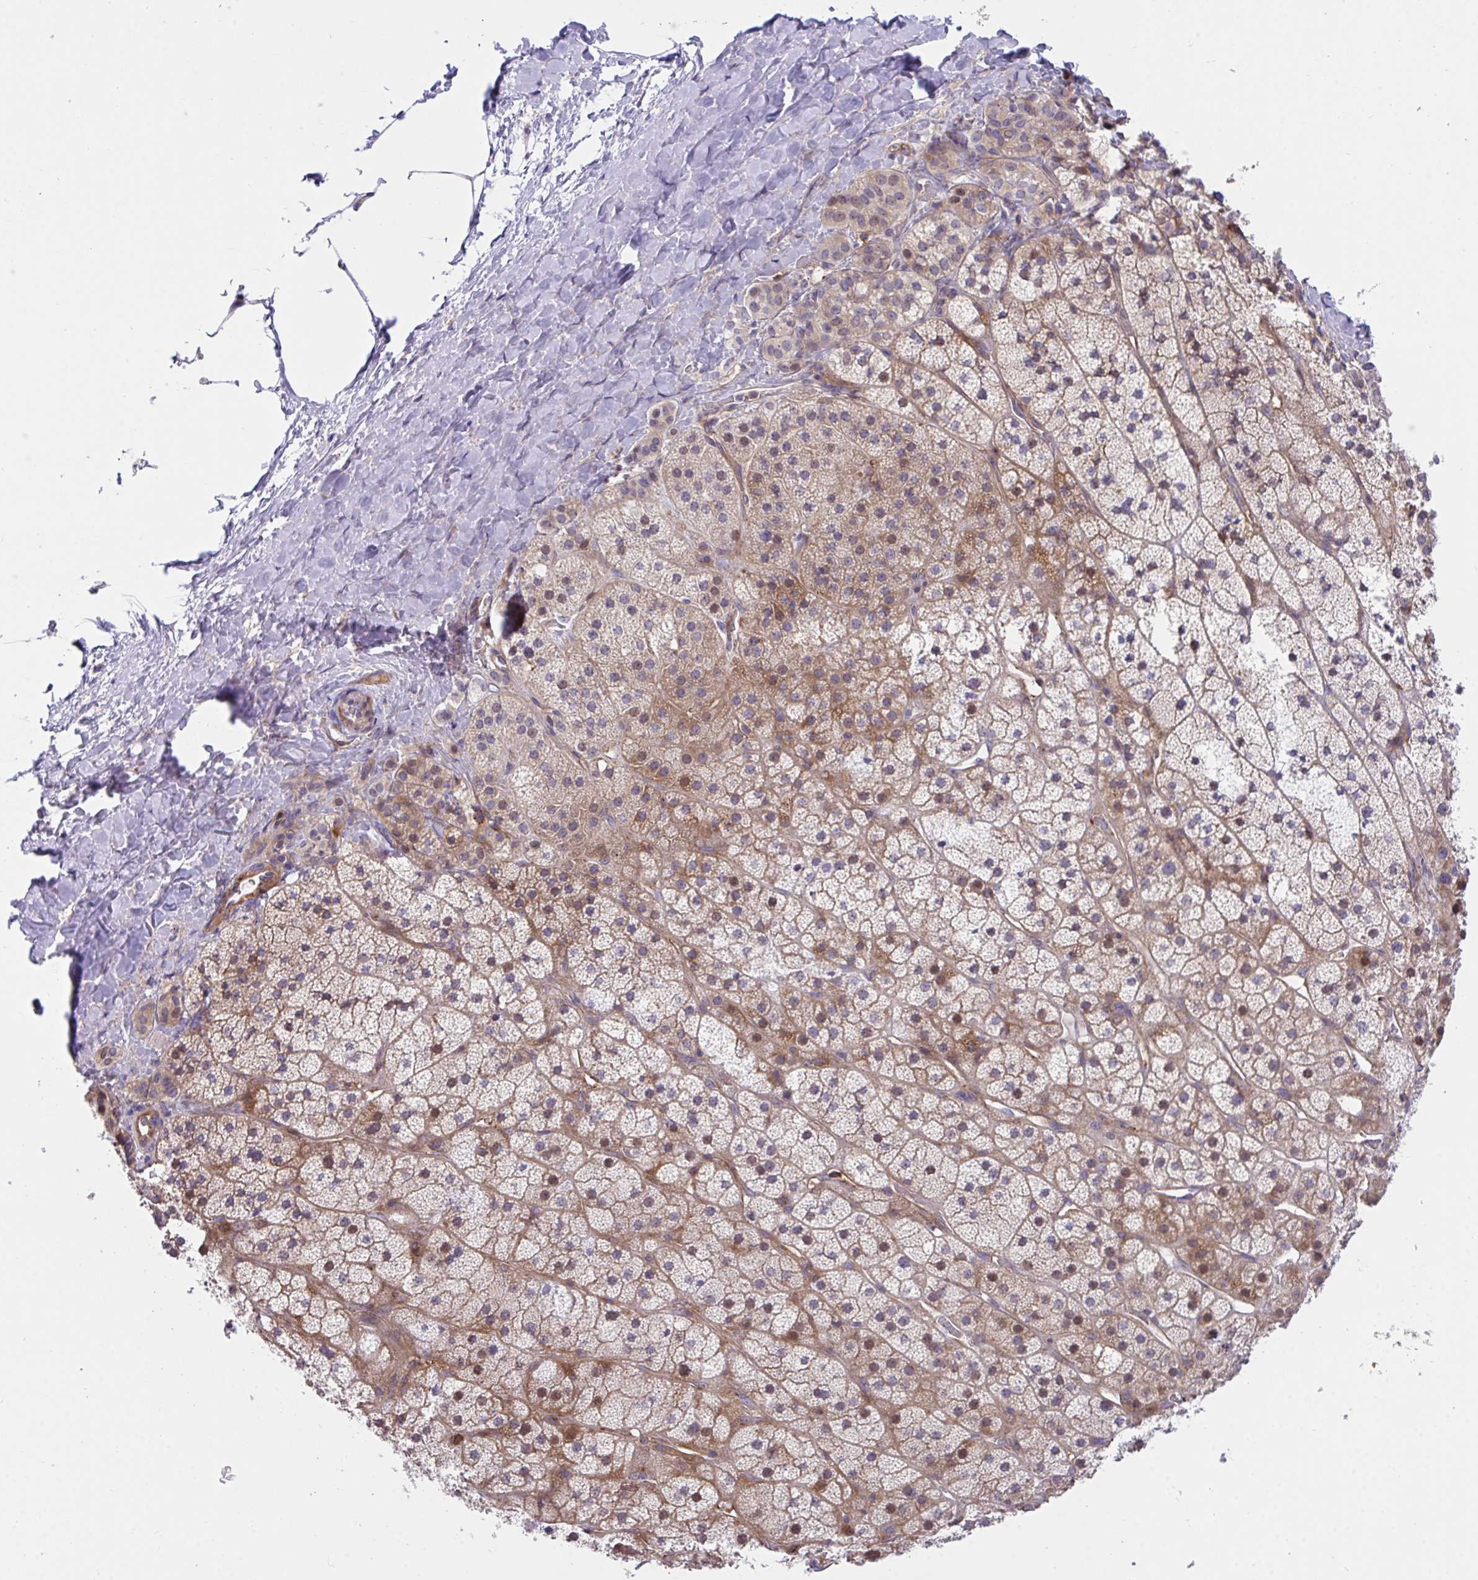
{"staining": {"intensity": "moderate", "quantity": "25%-75%", "location": "cytoplasmic/membranous,nuclear"}, "tissue": "adrenal gland", "cell_type": "Glandular cells", "image_type": "normal", "snomed": [{"axis": "morphology", "description": "Normal tissue, NOS"}, {"axis": "topography", "description": "Adrenal gland"}], "caption": "Immunohistochemical staining of normal human adrenal gland shows 25%-75% levels of moderate cytoplasmic/membranous,nuclear protein staining in approximately 25%-75% of glandular cells.", "gene": "PPIH", "patient": {"sex": "male", "age": 57}}